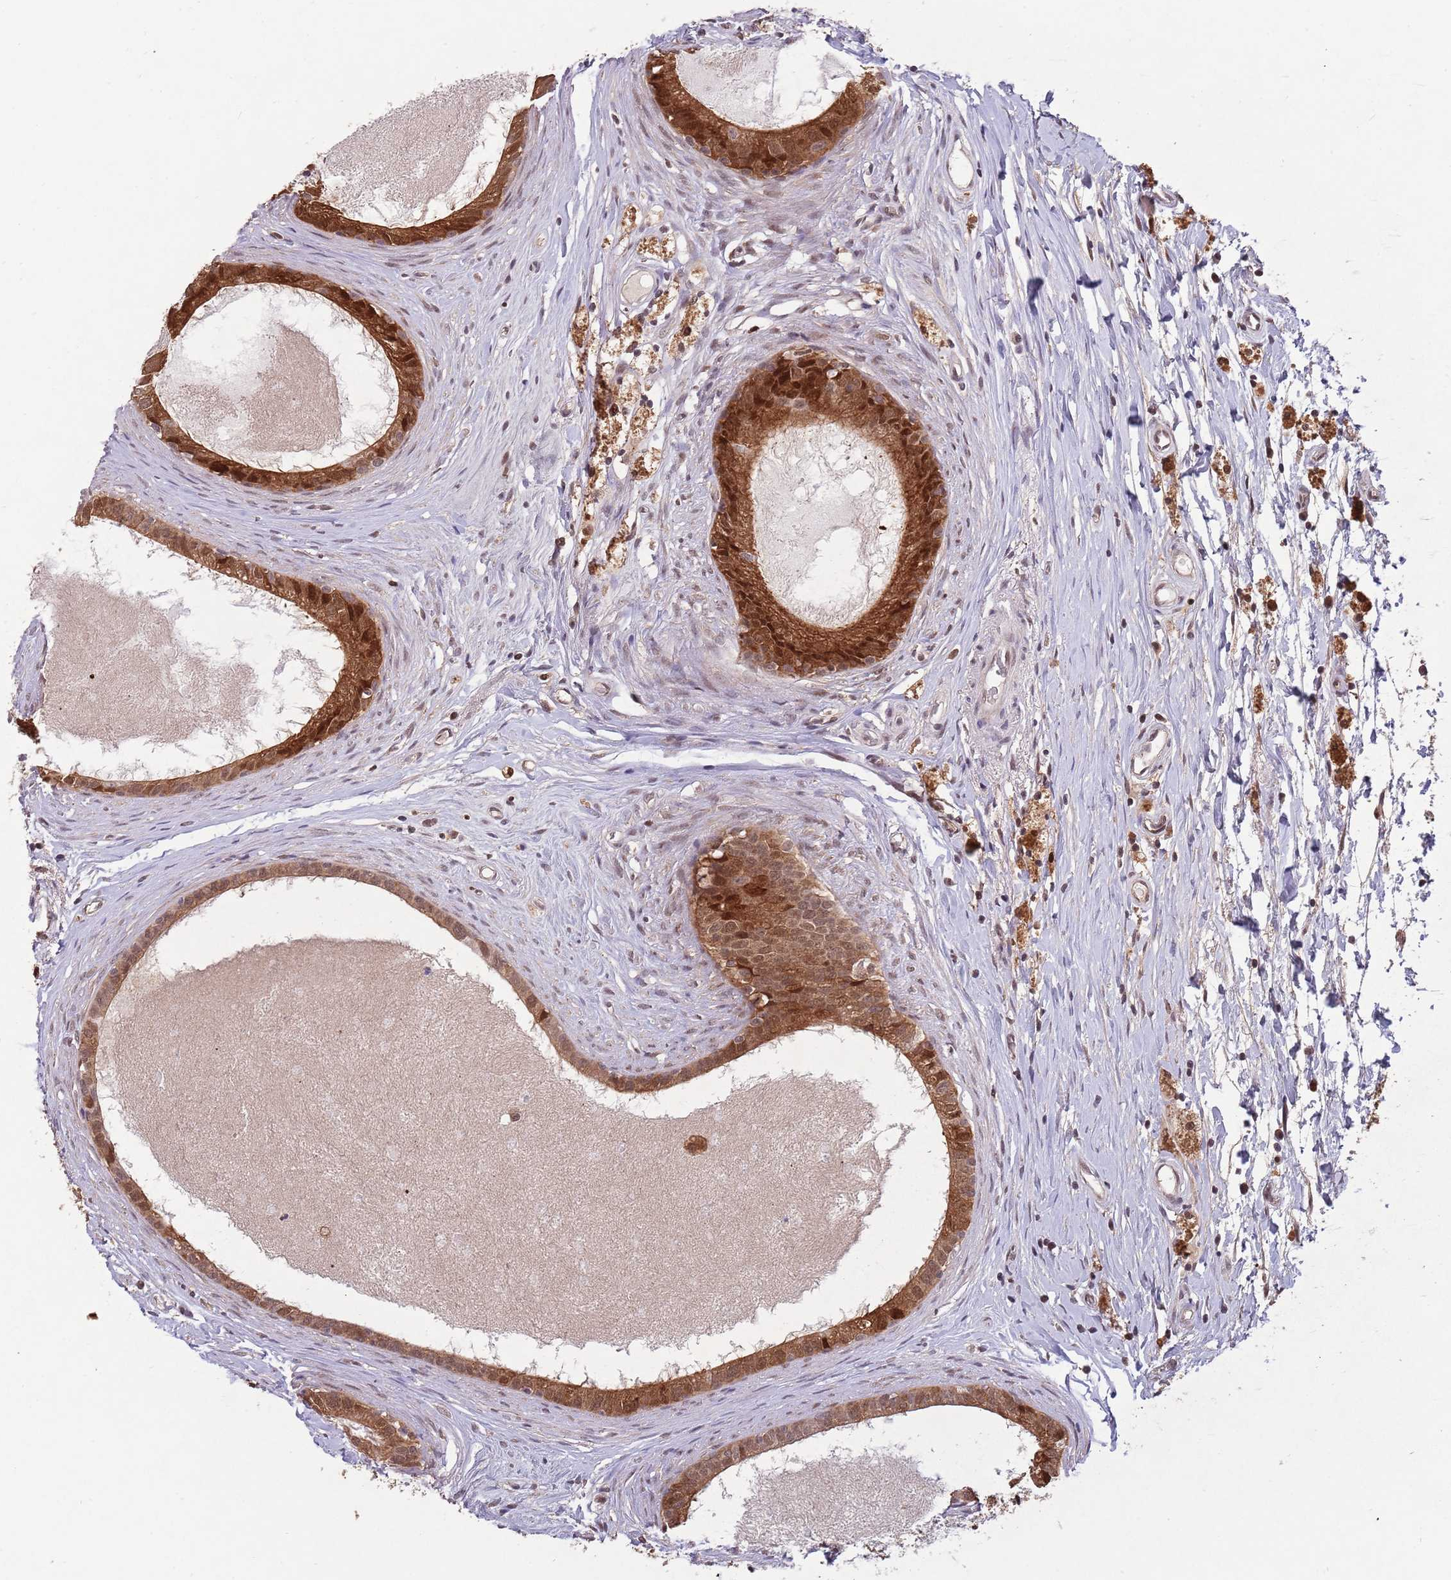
{"staining": {"intensity": "strong", "quantity": ">75%", "location": "cytoplasmic/membranous,nuclear"}, "tissue": "epididymis", "cell_type": "Glandular cells", "image_type": "normal", "snomed": [{"axis": "morphology", "description": "Normal tissue, NOS"}, {"axis": "topography", "description": "Epididymis"}], "caption": "This histopathology image displays IHC staining of unremarkable human epididymis, with high strong cytoplasmic/membranous,nuclear expression in approximately >75% of glandular cells.", "gene": "ZNF639", "patient": {"sex": "male", "age": 80}}